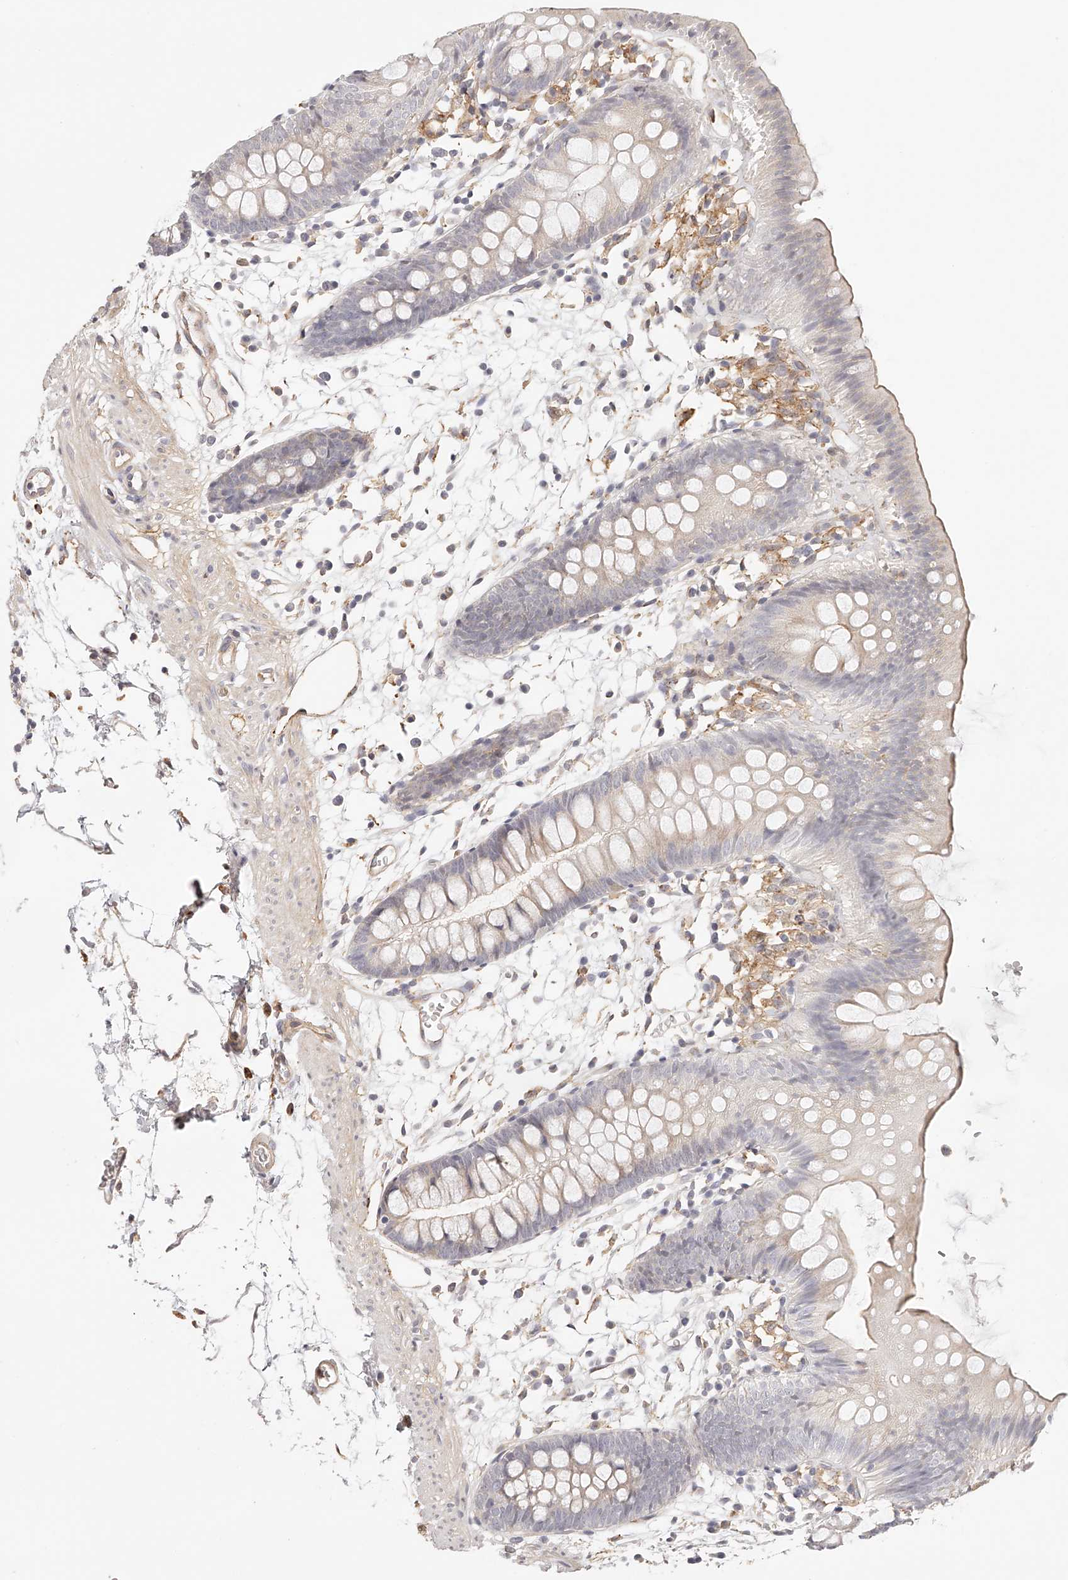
{"staining": {"intensity": "moderate", "quantity": ">75%", "location": "cytoplasmic/membranous"}, "tissue": "colon", "cell_type": "Endothelial cells", "image_type": "normal", "snomed": [{"axis": "morphology", "description": "Normal tissue, NOS"}, {"axis": "topography", "description": "Colon"}], "caption": "Protein analysis of normal colon reveals moderate cytoplasmic/membranous expression in approximately >75% of endothelial cells. (Brightfield microscopy of DAB IHC at high magnification).", "gene": "SYNC", "patient": {"sex": "male", "age": 56}}